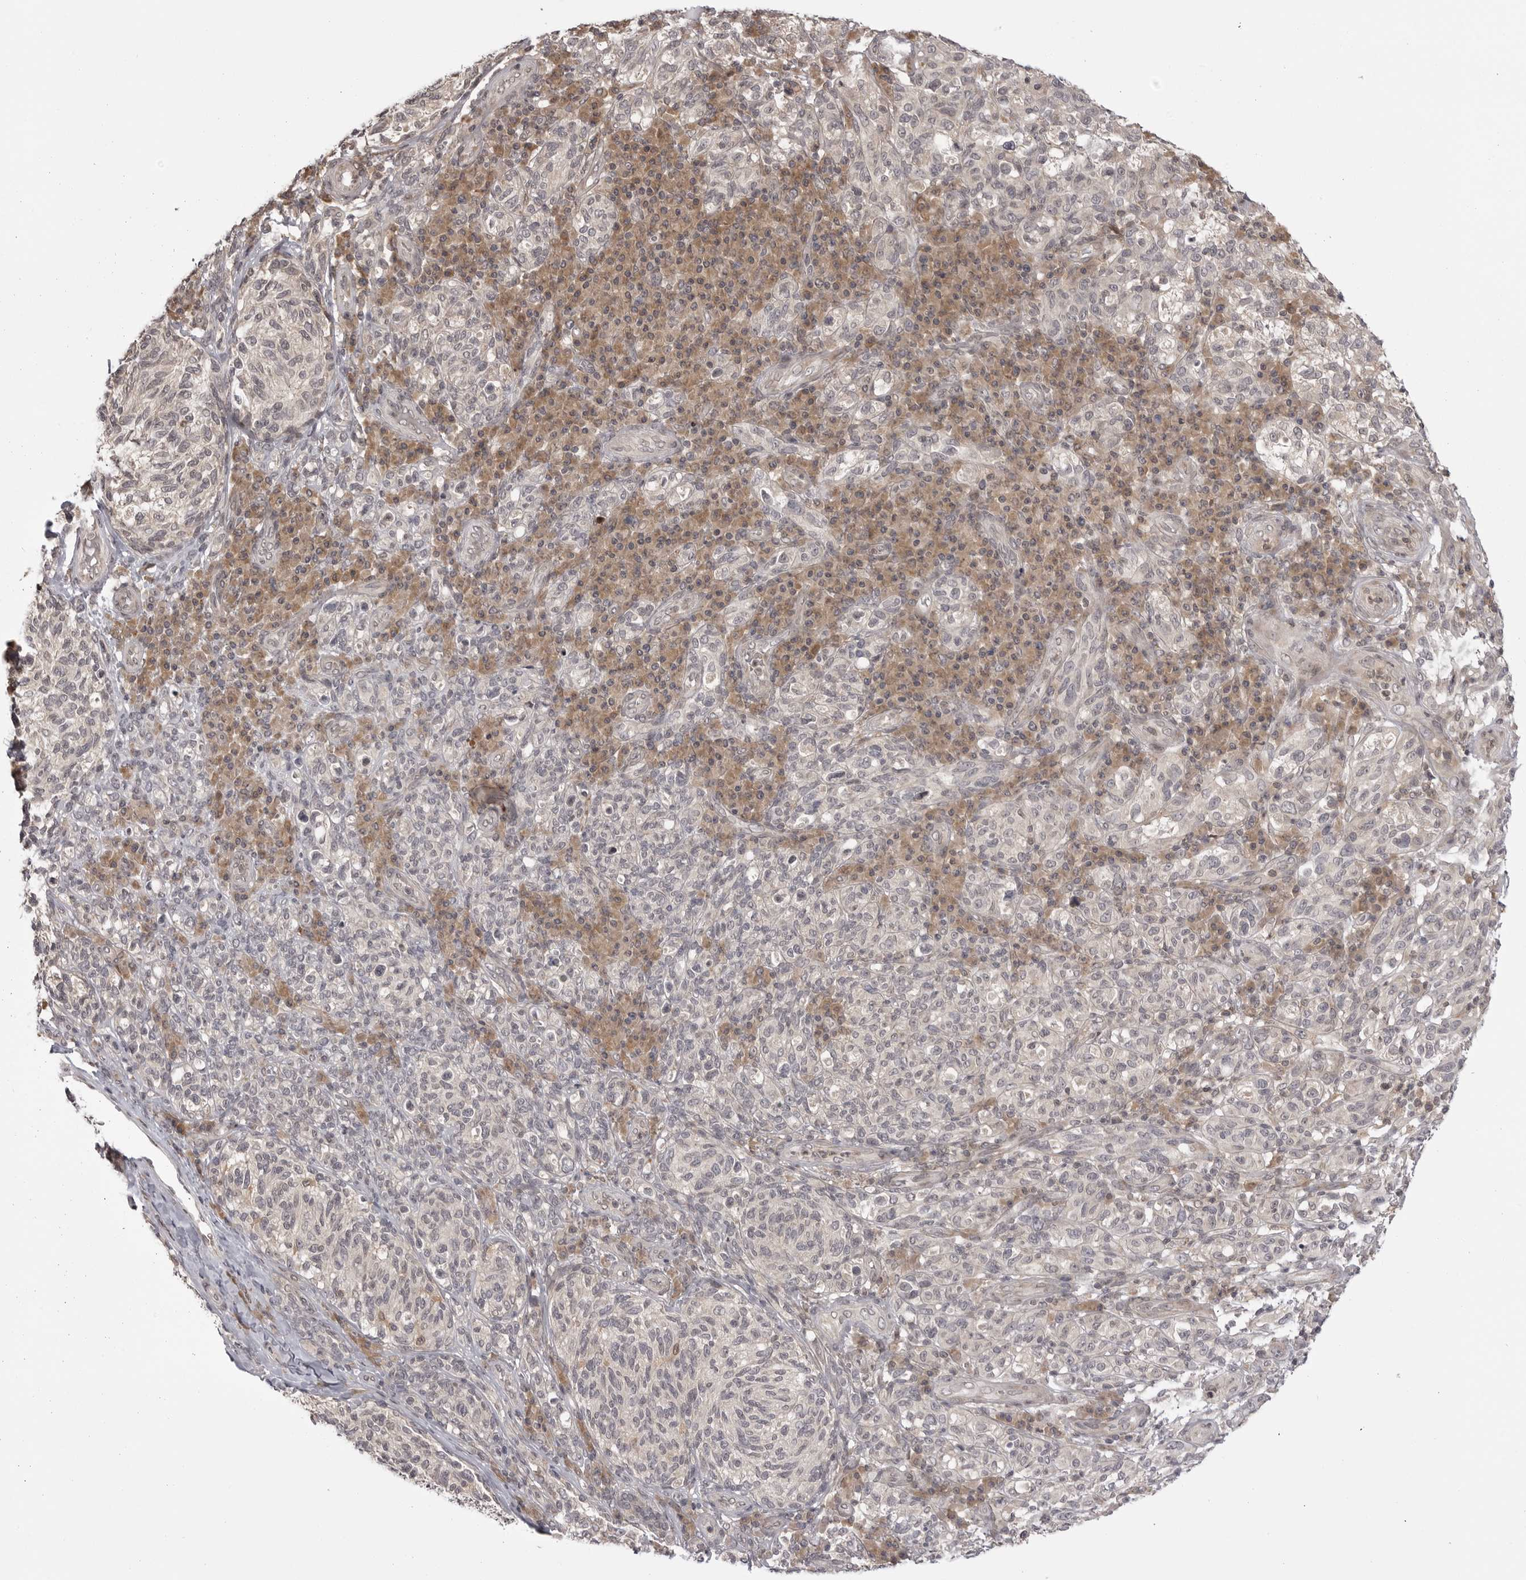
{"staining": {"intensity": "weak", "quantity": "25%-75%", "location": "cytoplasmic/membranous"}, "tissue": "melanoma", "cell_type": "Tumor cells", "image_type": "cancer", "snomed": [{"axis": "morphology", "description": "Malignant melanoma, NOS"}, {"axis": "topography", "description": "Skin"}], "caption": "A micrograph of melanoma stained for a protein exhibits weak cytoplasmic/membranous brown staining in tumor cells.", "gene": "PTK2B", "patient": {"sex": "female", "age": 73}}